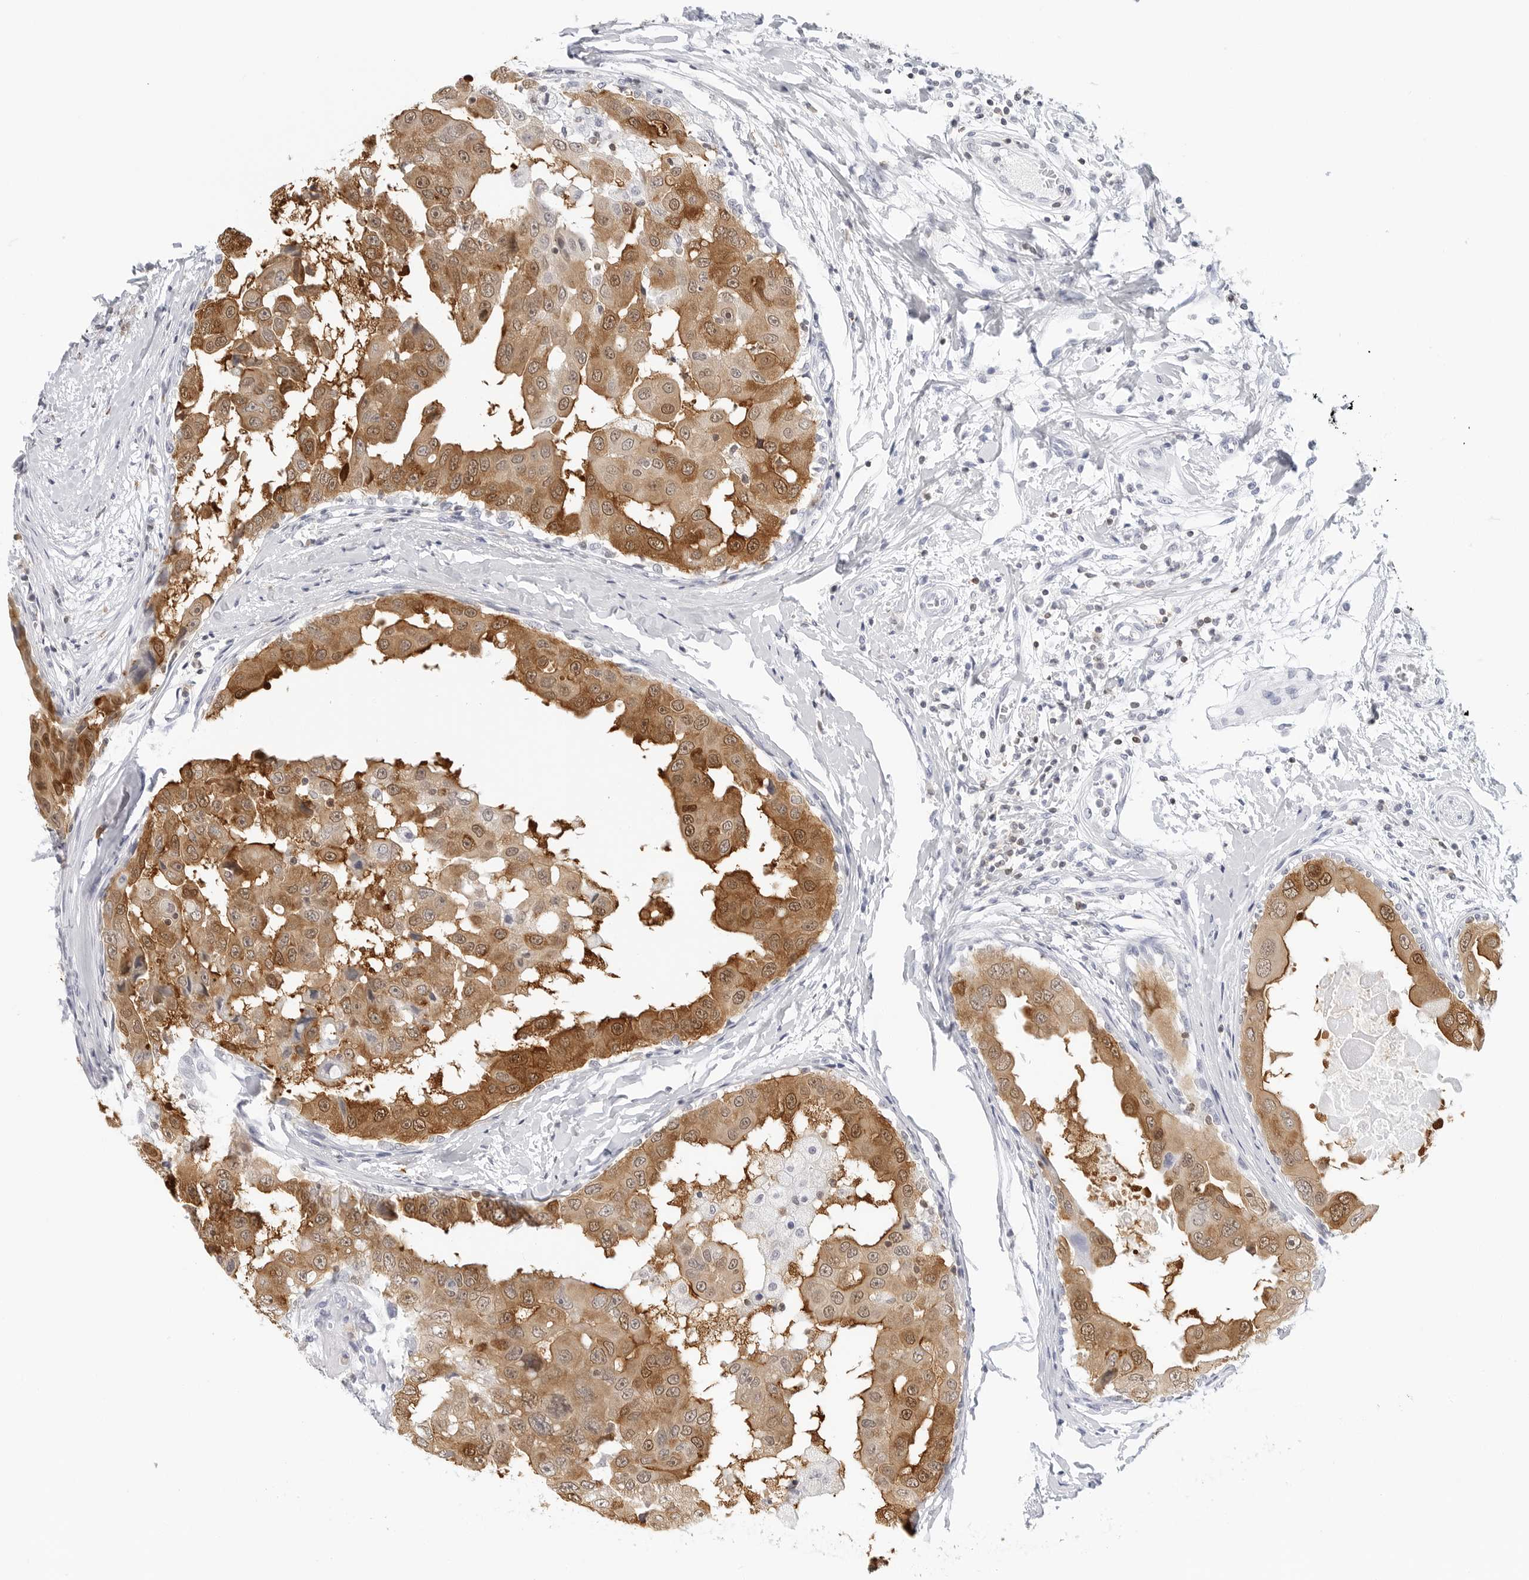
{"staining": {"intensity": "strong", "quantity": ">75%", "location": "cytoplasmic/membranous,nuclear"}, "tissue": "breast cancer", "cell_type": "Tumor cells", "image_type": "cancer", "snomed": [{"axis": "morphology", "description": "Duct carcinoma"}, {"axis": "topography", "description": "Breast"}], "caption": "IHC (DAB (3,3'-diaminobenzidine)) staining of human infiltrating ductal carcinoma (breast) demonstrates strong cytoplasmic/membranous and nuclear protein expression in about >75% of tumor cells.", "gene": "SLC9A3R1", "patient": {"sex": "female", "age": 27}}